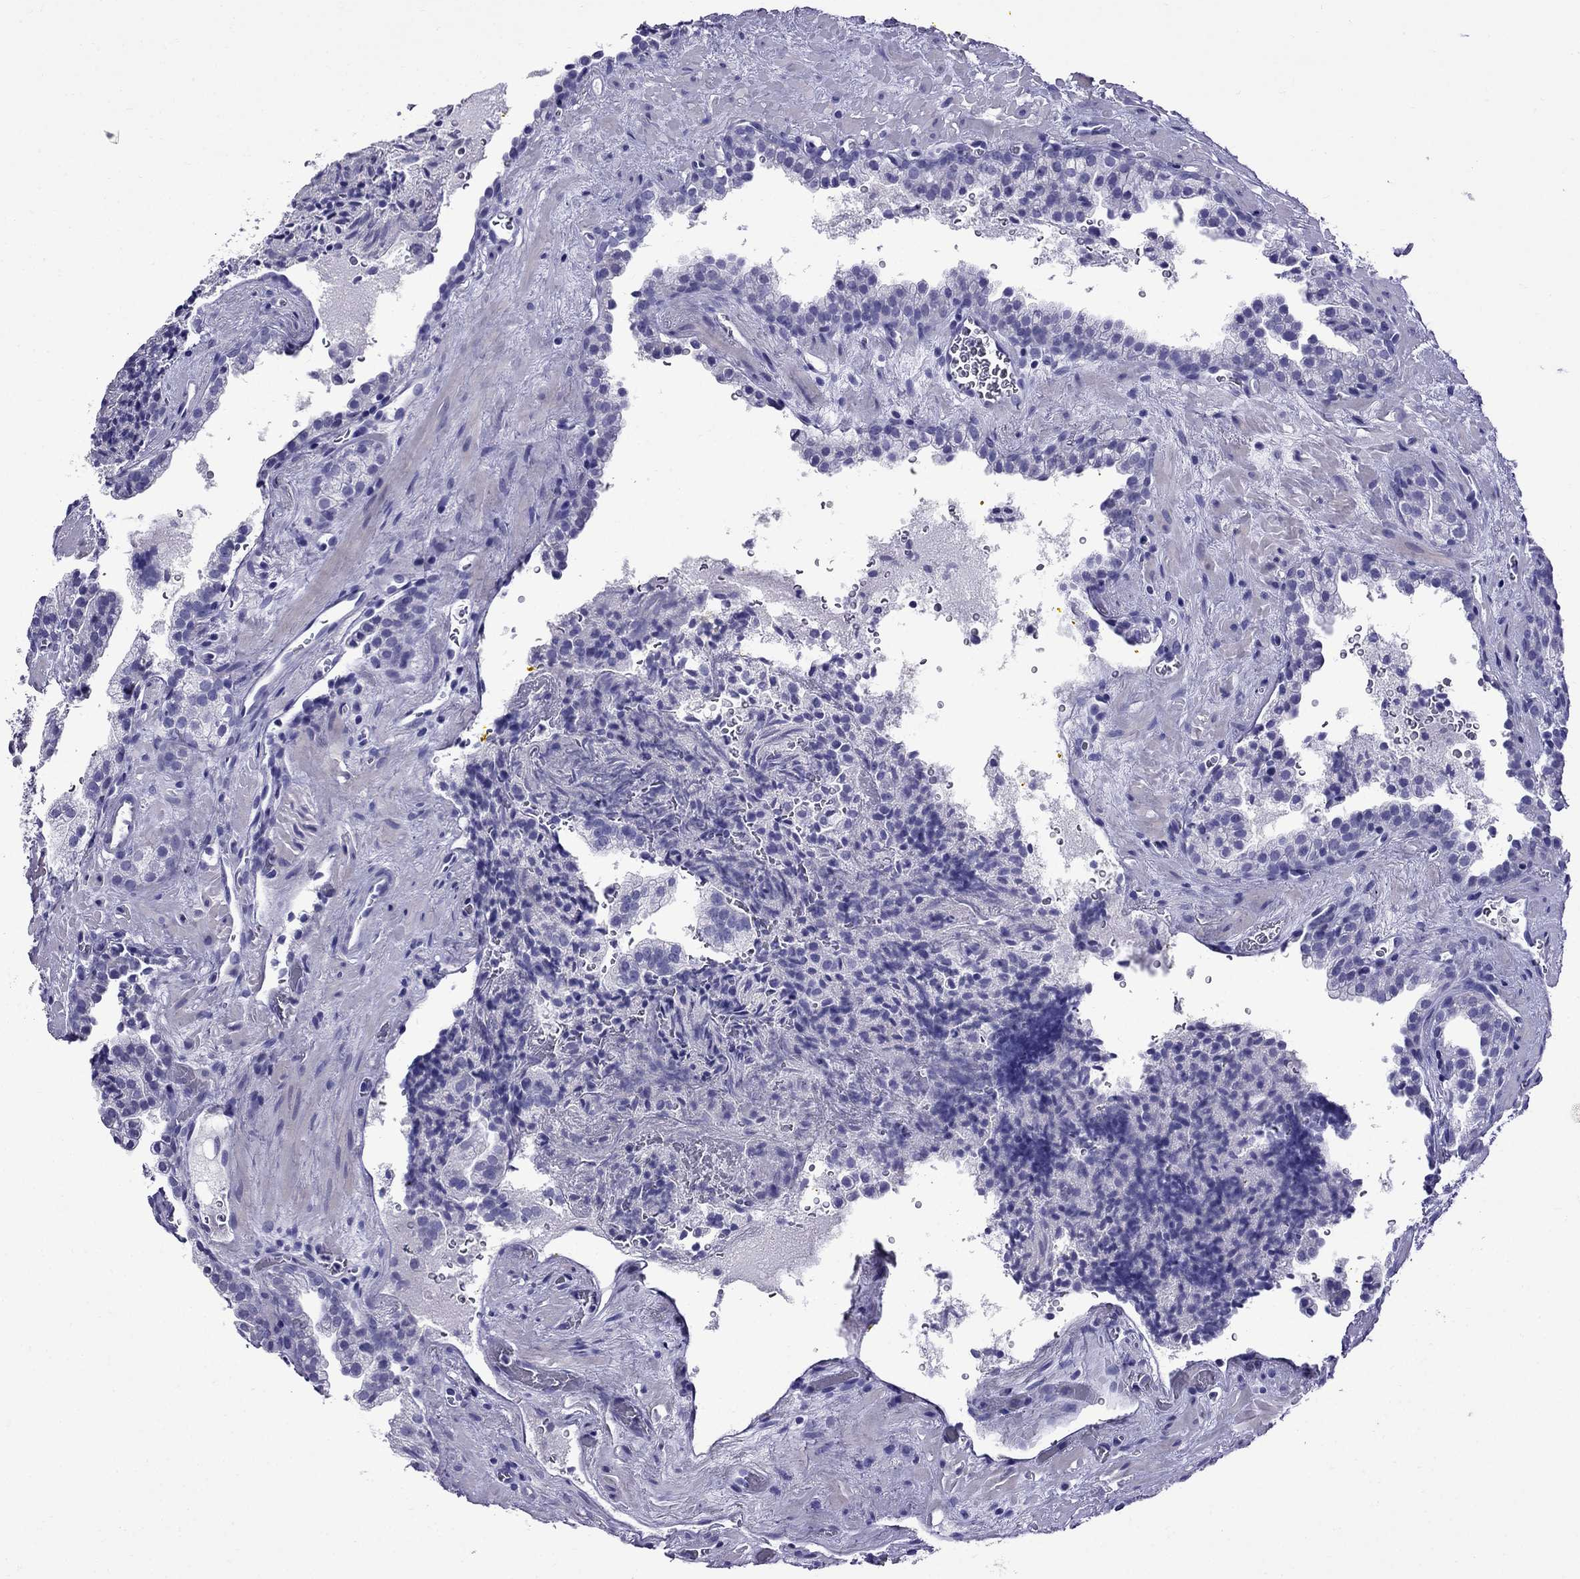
{"staining": {"intensity": "negative", "quantity": "none", "location": "none"}, "tissue": "prostate cancer", "cell_type": "Tumor cells", "image_type": "cancer", "snomed": [{"axis": "morphology", "description": "Adenocarcinoma, NOS"}, {"axis": "topography", "description": "Prostate"}], "caption": "Human prostate cancer (adenocarcinoma) stained for a protein using immunohistochemistry demonstrates no positivity in tumor cells.", "gene": "CRYBA1", "patient": {"sex": "male", "age": 66}}